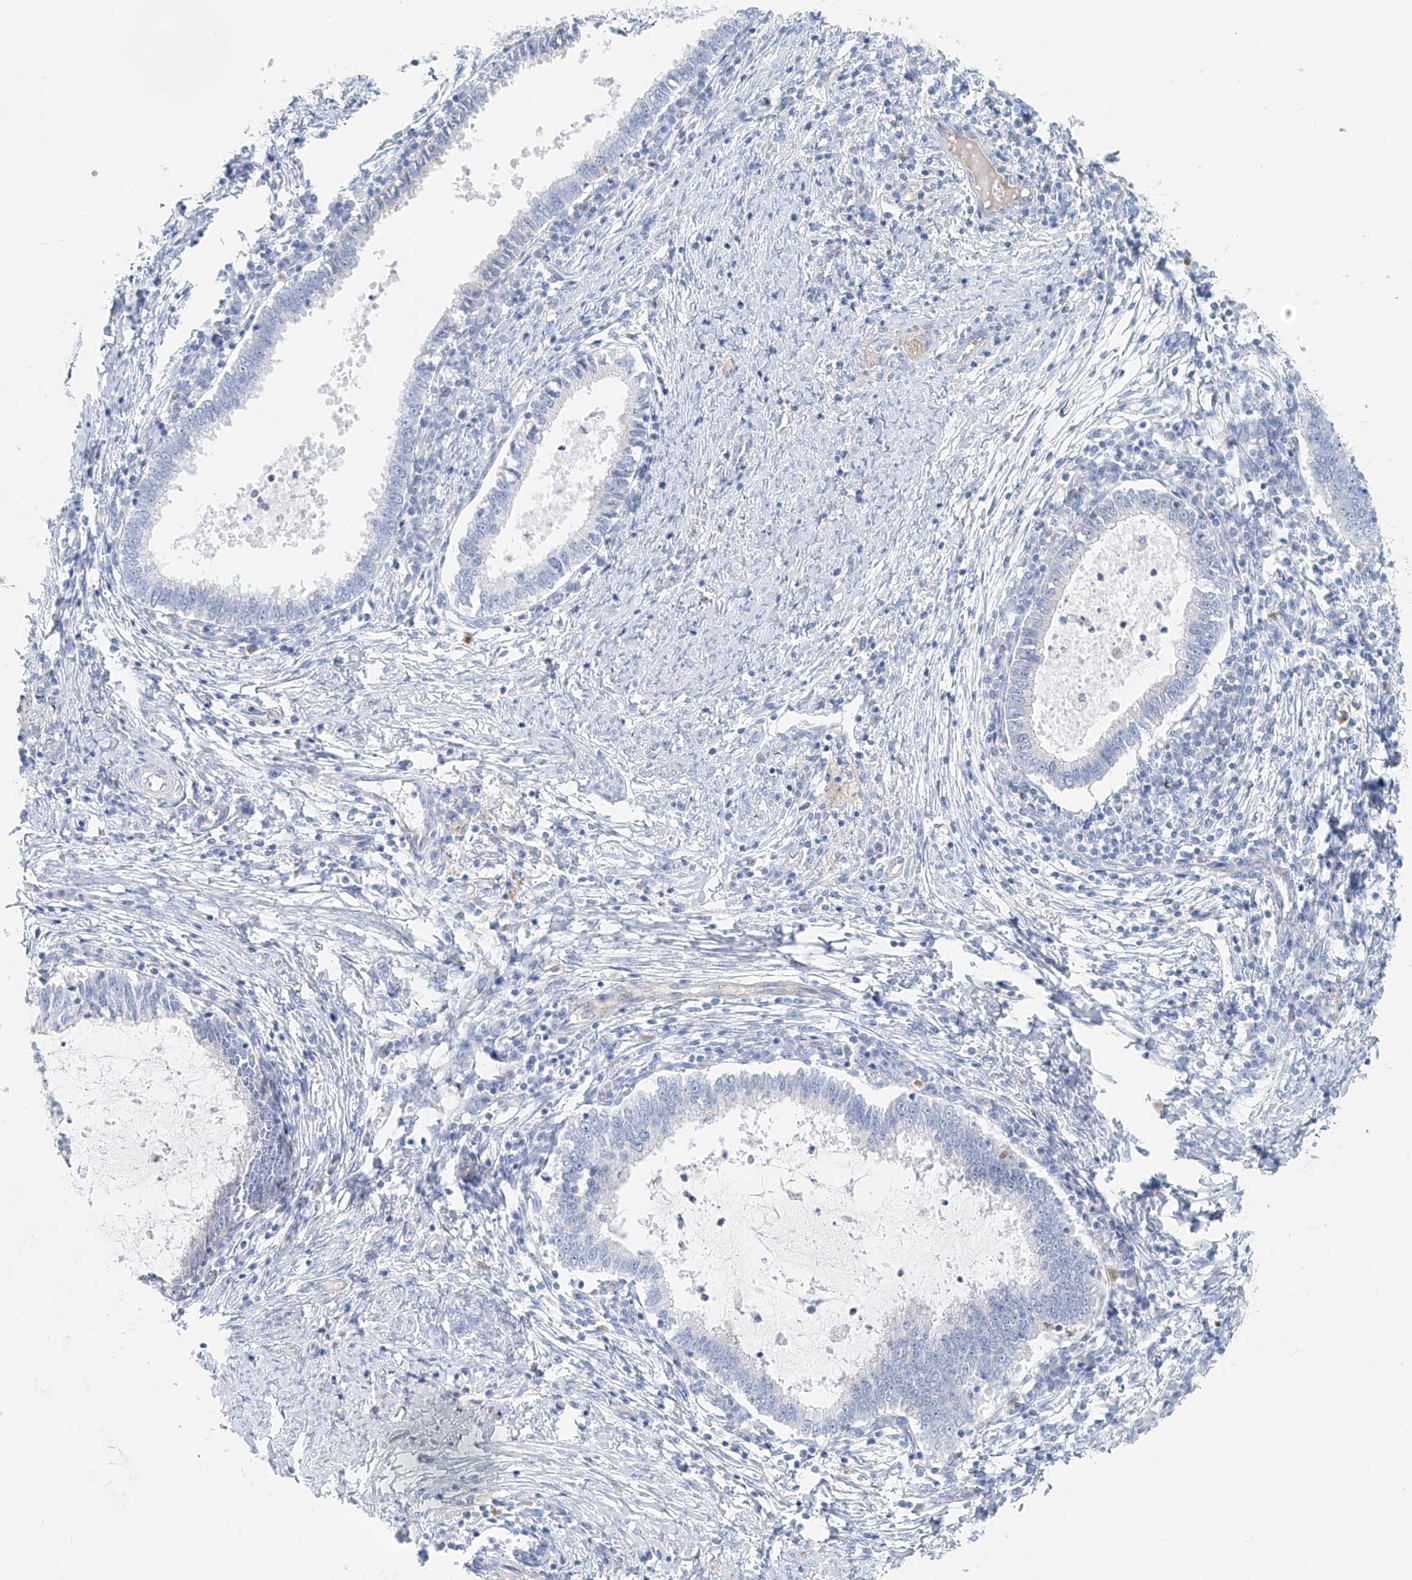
{"staining": {"intensity": "negative", "quantity": "none", "location": "none"}, "tissue": "cervical cancer", "cell_type": "Tumor cells", "image_type": "cancer", "snomed": [{"axis": "morphology", "description": "Adenocarcinoma, NOS"}, {"axis": "topography", "description": "Cervix"}], "caption": "Human cervical cancer (adenocarcinoma) stained for a protein using IHC demonstrates no staining in tumor cells.", "gene": "FRYL", "patient": {"sex": "female", "age": 36}}